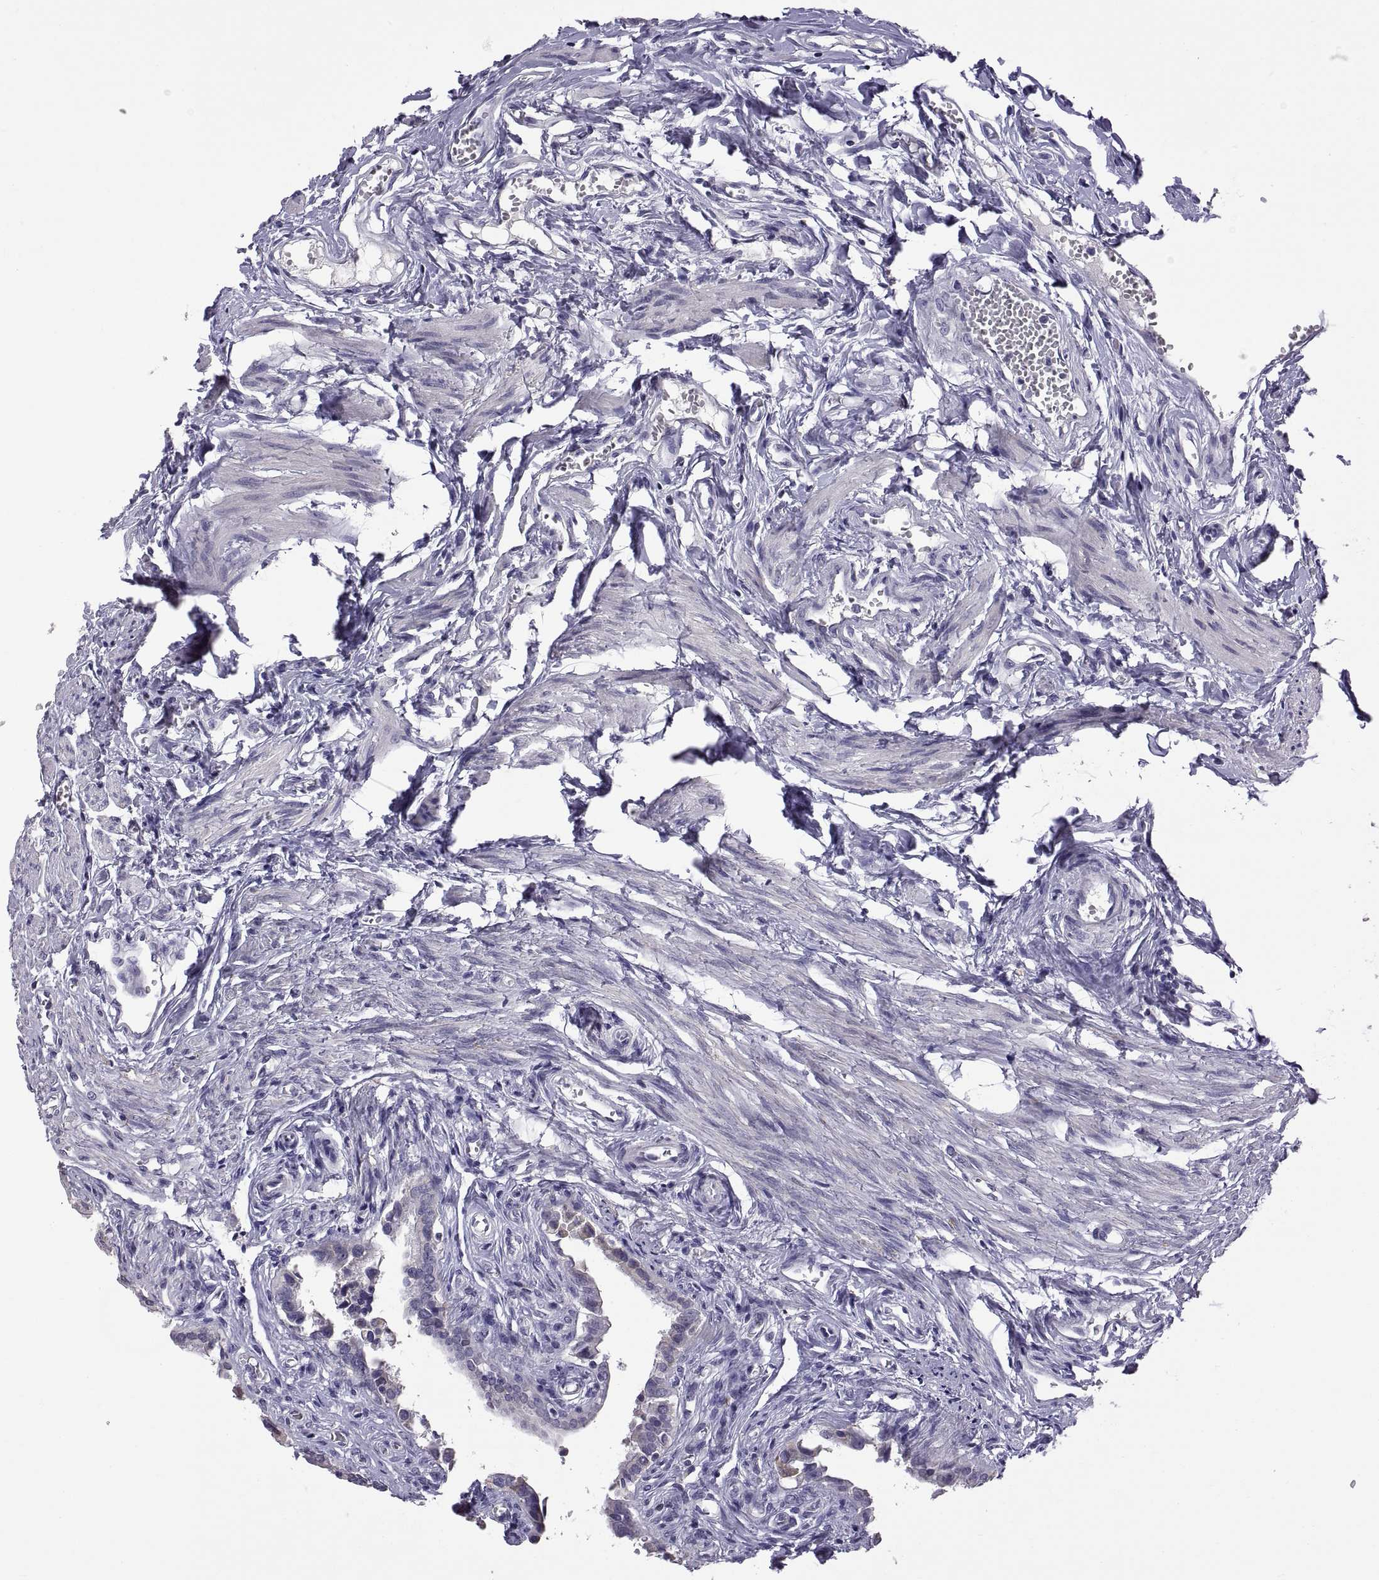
{"staining": {"intensity": "negative", "quantity": "none", "location": "none"}, "tissue": "fallopian tube", "cell_type": "Glandular cells", "image_type": "normal", "snomed": [{"axis": "morphology", "description": "Normal tissue, NOS"}, {"axis": "morphology", "description": "Carcinoma, endometroid"}, {"axis": "topography", "description": "Fallopian tube"}, {"axis": "topography", "description": "Ovary"}], "caption": "Immunohistochemistry (IHC) histopathology image of benign fallopian tube: human fallopian tube stained with DAB (3,3'-diaminobenzidine) shows no significant protein positivity in glandular cells.", "gene": "MAGEB18", "patient": {"sex": "female", "age": 42}}